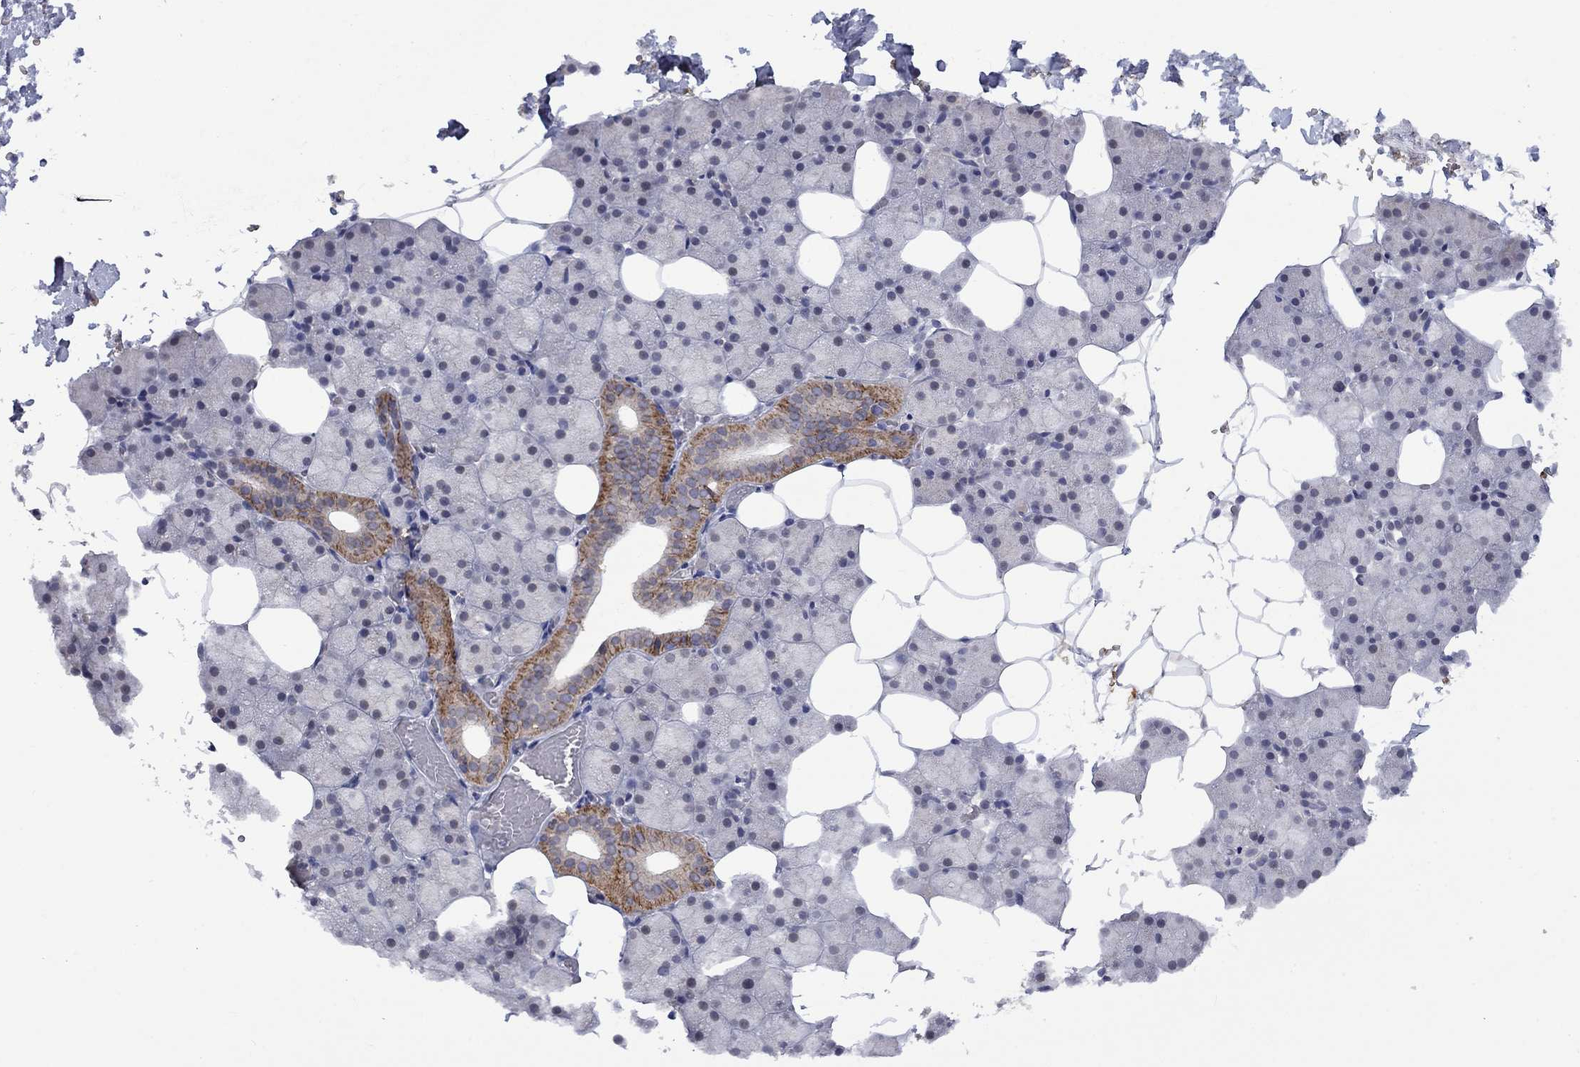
{"staining": {"intensity": "strong", "quantity": "<25%", "location": "cytoplasmic/membranous"}, "tissue": "salivary gland", "cell_type": "Glandular cells", "image_type": "normal", "snomed": [{"axis": "morphology", "description": "Normal tissue, NOS"}, {"axis": "topography", "description": "Salivary gland"}], "caption": "High-magnification brightfield microscopy of normal salivary gland stained with DAB (3,3'-diaminobenzidine) (brown) and counterstained with hematoxylin (blue). glandular cells exhibit strong cytoplasmic/membranous staining is present in approximately<25% of cells. The protein of interest is shown in brown color, while the nuclei are stained blue.", "gene": "NSMF", "patient": {"sex": "male", "age": 38}}